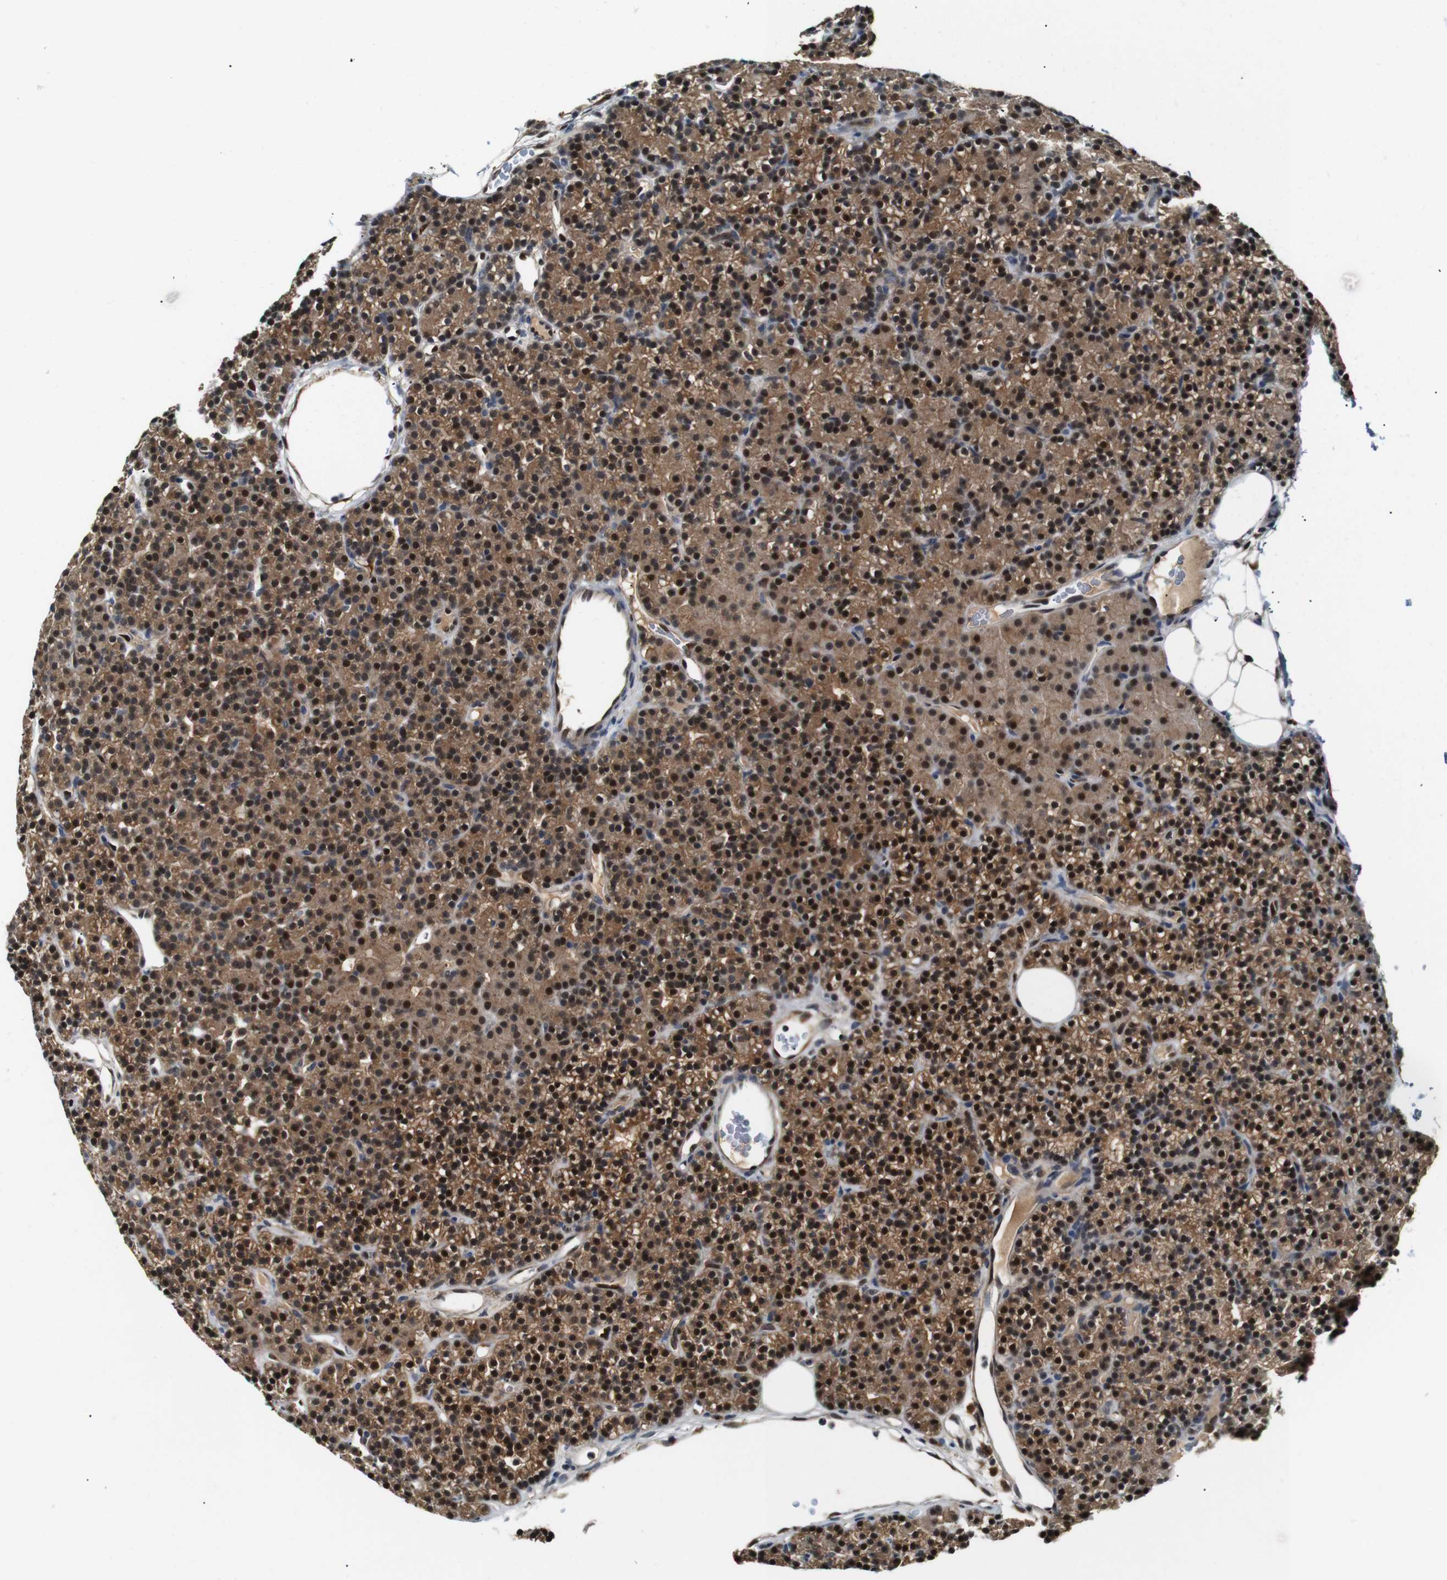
{"staining": {"intensity": "strong", "quantity": ">75%", "location": "cytoplasmic/membranous,nuclear"}, "tissue": "parathyroid gland", "cell_type": "Glandular cells", "image_type": "normal", "snomed": [{"axis": "morphology", "description": "Normal tissue, NOS"}, {"axis": "morphology", "description": "Hyperplasia, NOS"}, {"axis": "topography", "description": "Parathyroid gland"}], "caption": "IHC histopathology image of unremarkable parathyroid gland: human parathyroid gland stained using immunohistochemistry displays high levels of strong protein expression localized specifically in the cytoplasmic/membranous,nuclear of glandular cells, appearing as a cytoplasmic/membranous,nuclear brown color.", "gene": "LXN", "patient": {"sex": "male", "age": 44}}